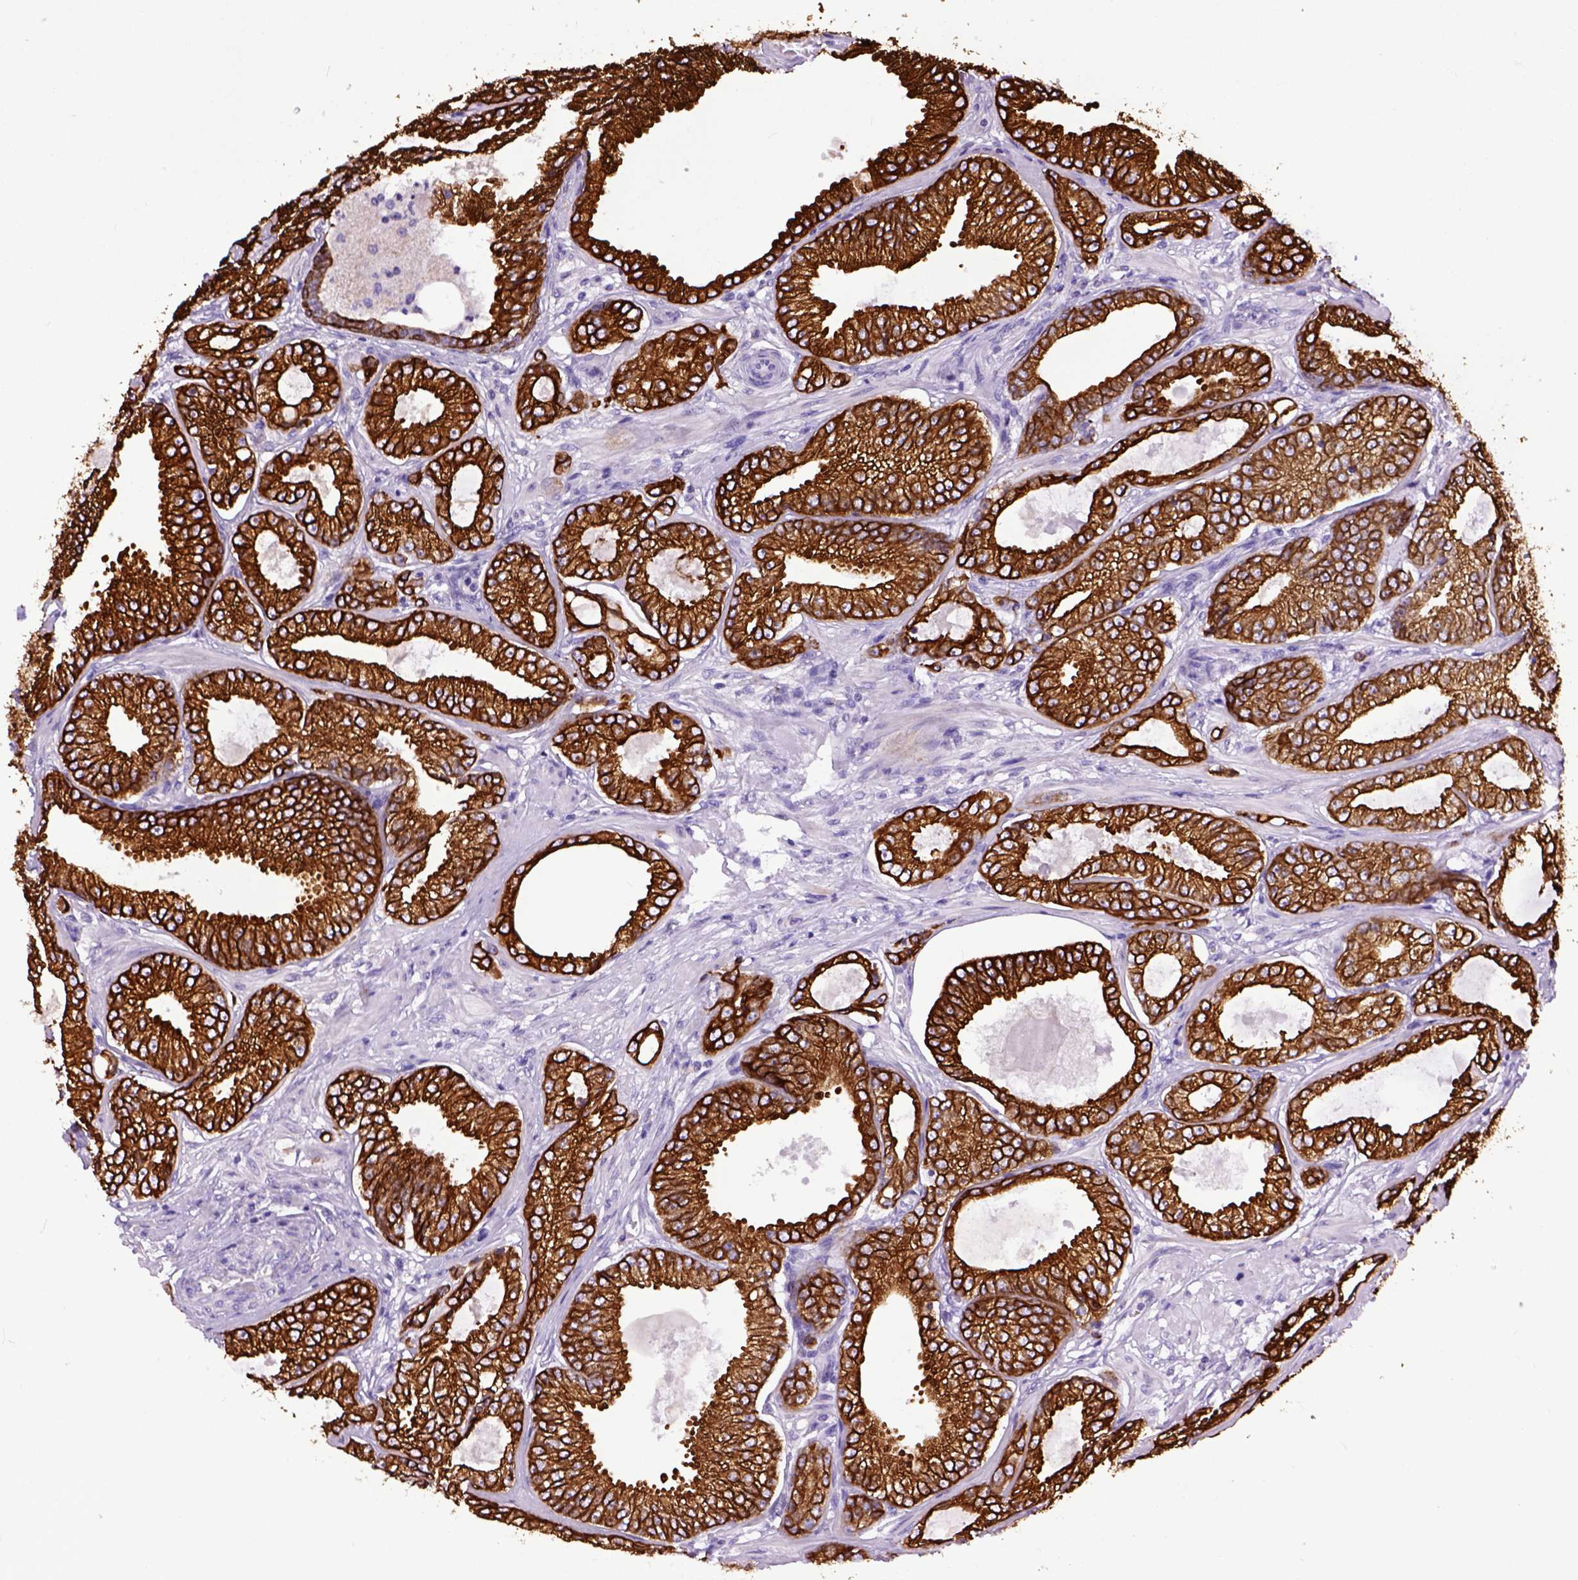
{"staining": {"intensity": "strong", "quantity": ">75%", "location": "cytoplasmic/membranous"}, "tissue": "prostate cancer", "cell_type": "Tumor cells", "image_type": "cancer", "snomed": [{"axis": "morphology", "description": "Adenocarcinoma, NOS"}, {"axis": "topography", "description": "Prostate"}], "caption": "High-magnification brightfield microscopy of prostate cancer (adenocarcinoma) stained with DAB (3,3'-diaminobenzidine) (brown) and counterstained with hematoxylin (blue). tumor cells exhibit strong cytoplasmic/membranous expression is appreciated in approximately>75% of cells. The staining was performed using DAB, with brown indicating positive protein expression. Nuclei are stained blue with hematoxylin.", "gene": "RAB25", "patient": {"sex": "male", "age": 64}}